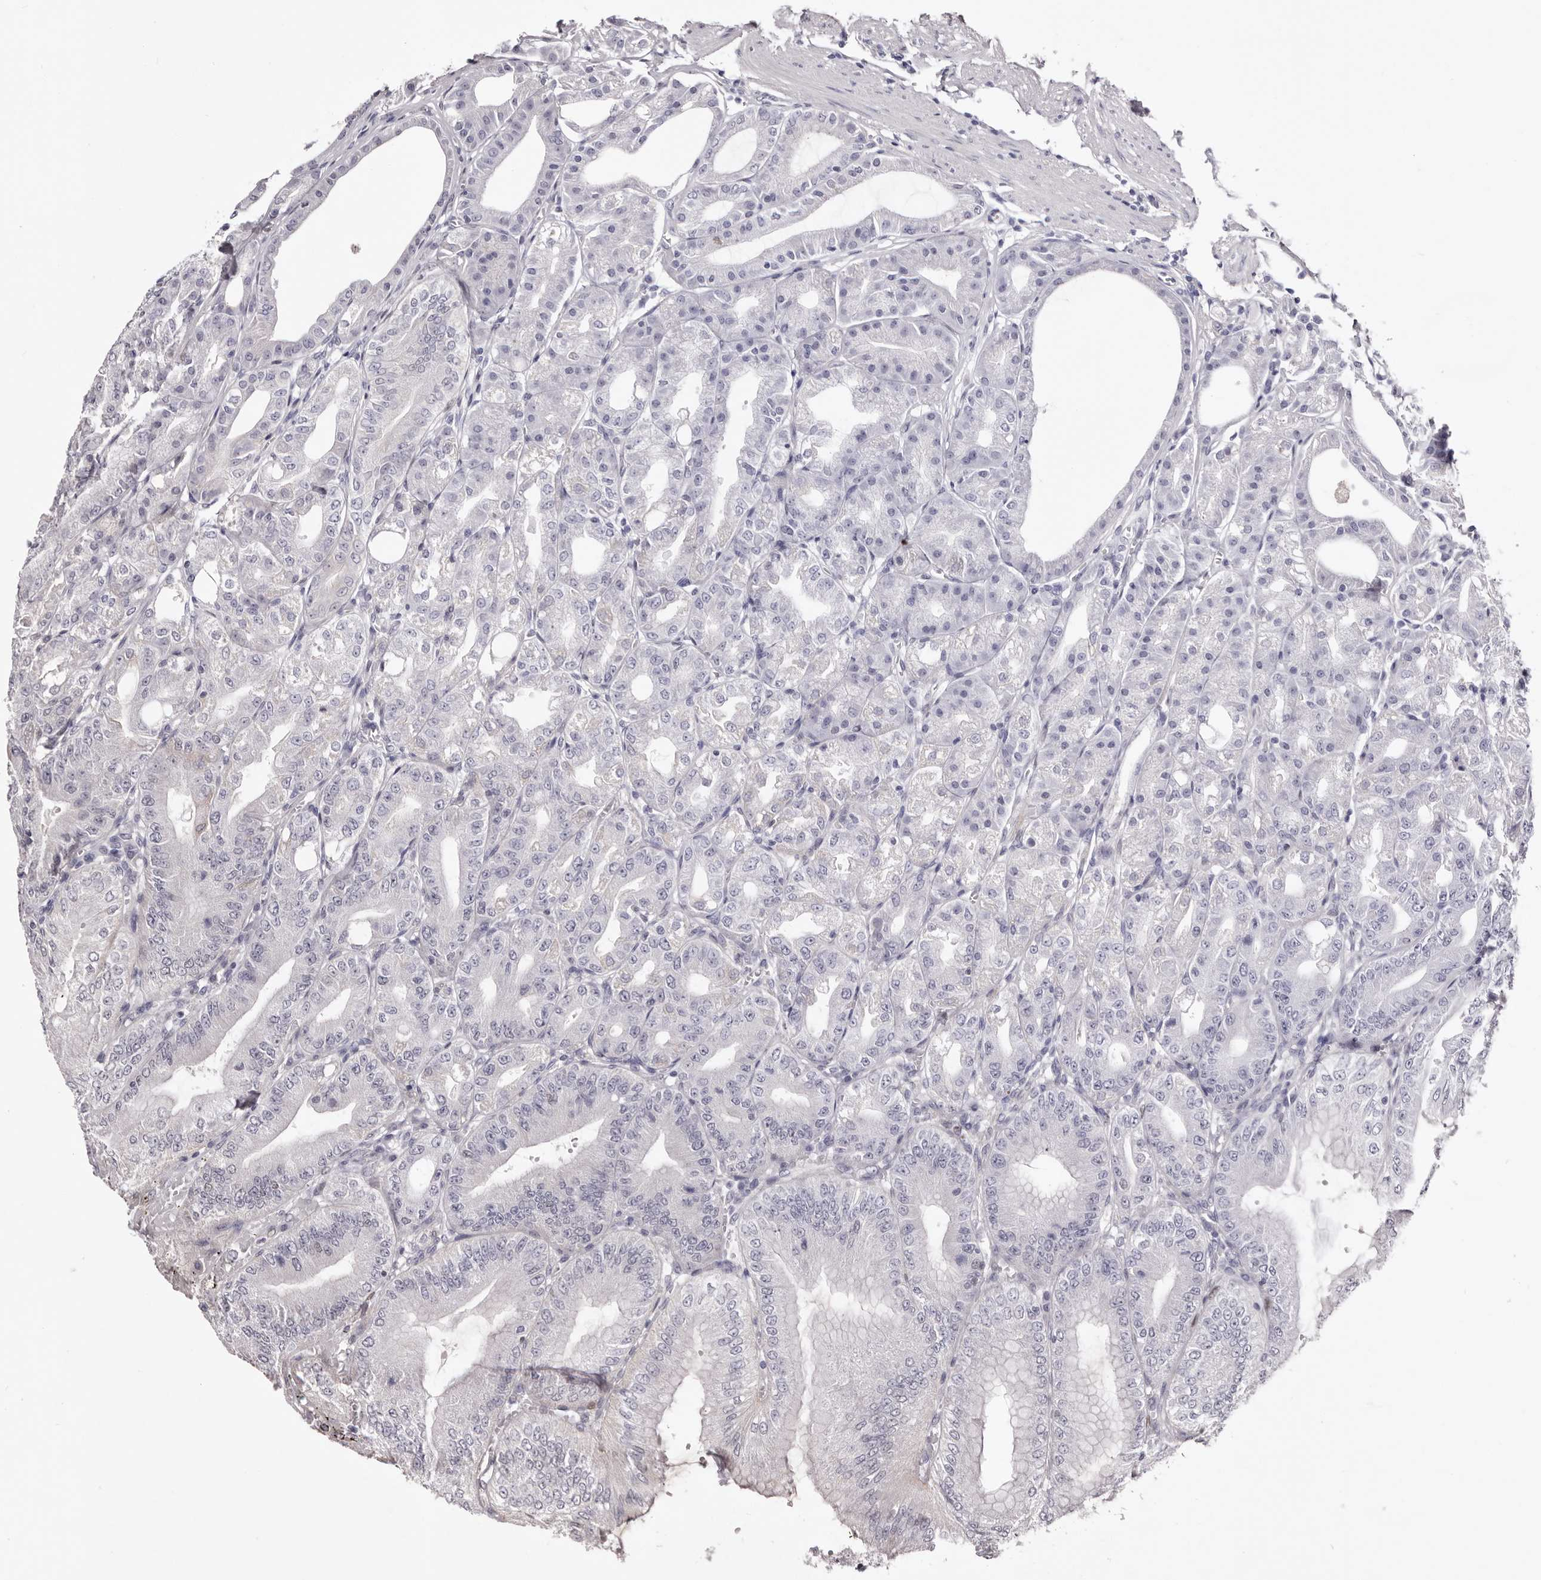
{"staining": {"intensity": "weak", "quantity": "25%-75%", "location": "nuclear"}, "tissue": "stomach", "cell_type": "Glandular cells", "image_type": "normal", "snomed": [{"axis": "morphology", "description": "Normal tissue, NOS"}, {"axis": "topography", "description": "Stomach, lower"}], "caption": "Immunohistochemical staining of unremarkable stomach demonstrates weak nuclear protein expression in approximately 25%-75% of glandular cells.", "gene": "FBXO5", "patient": {"sex": "male", "age": 71}}